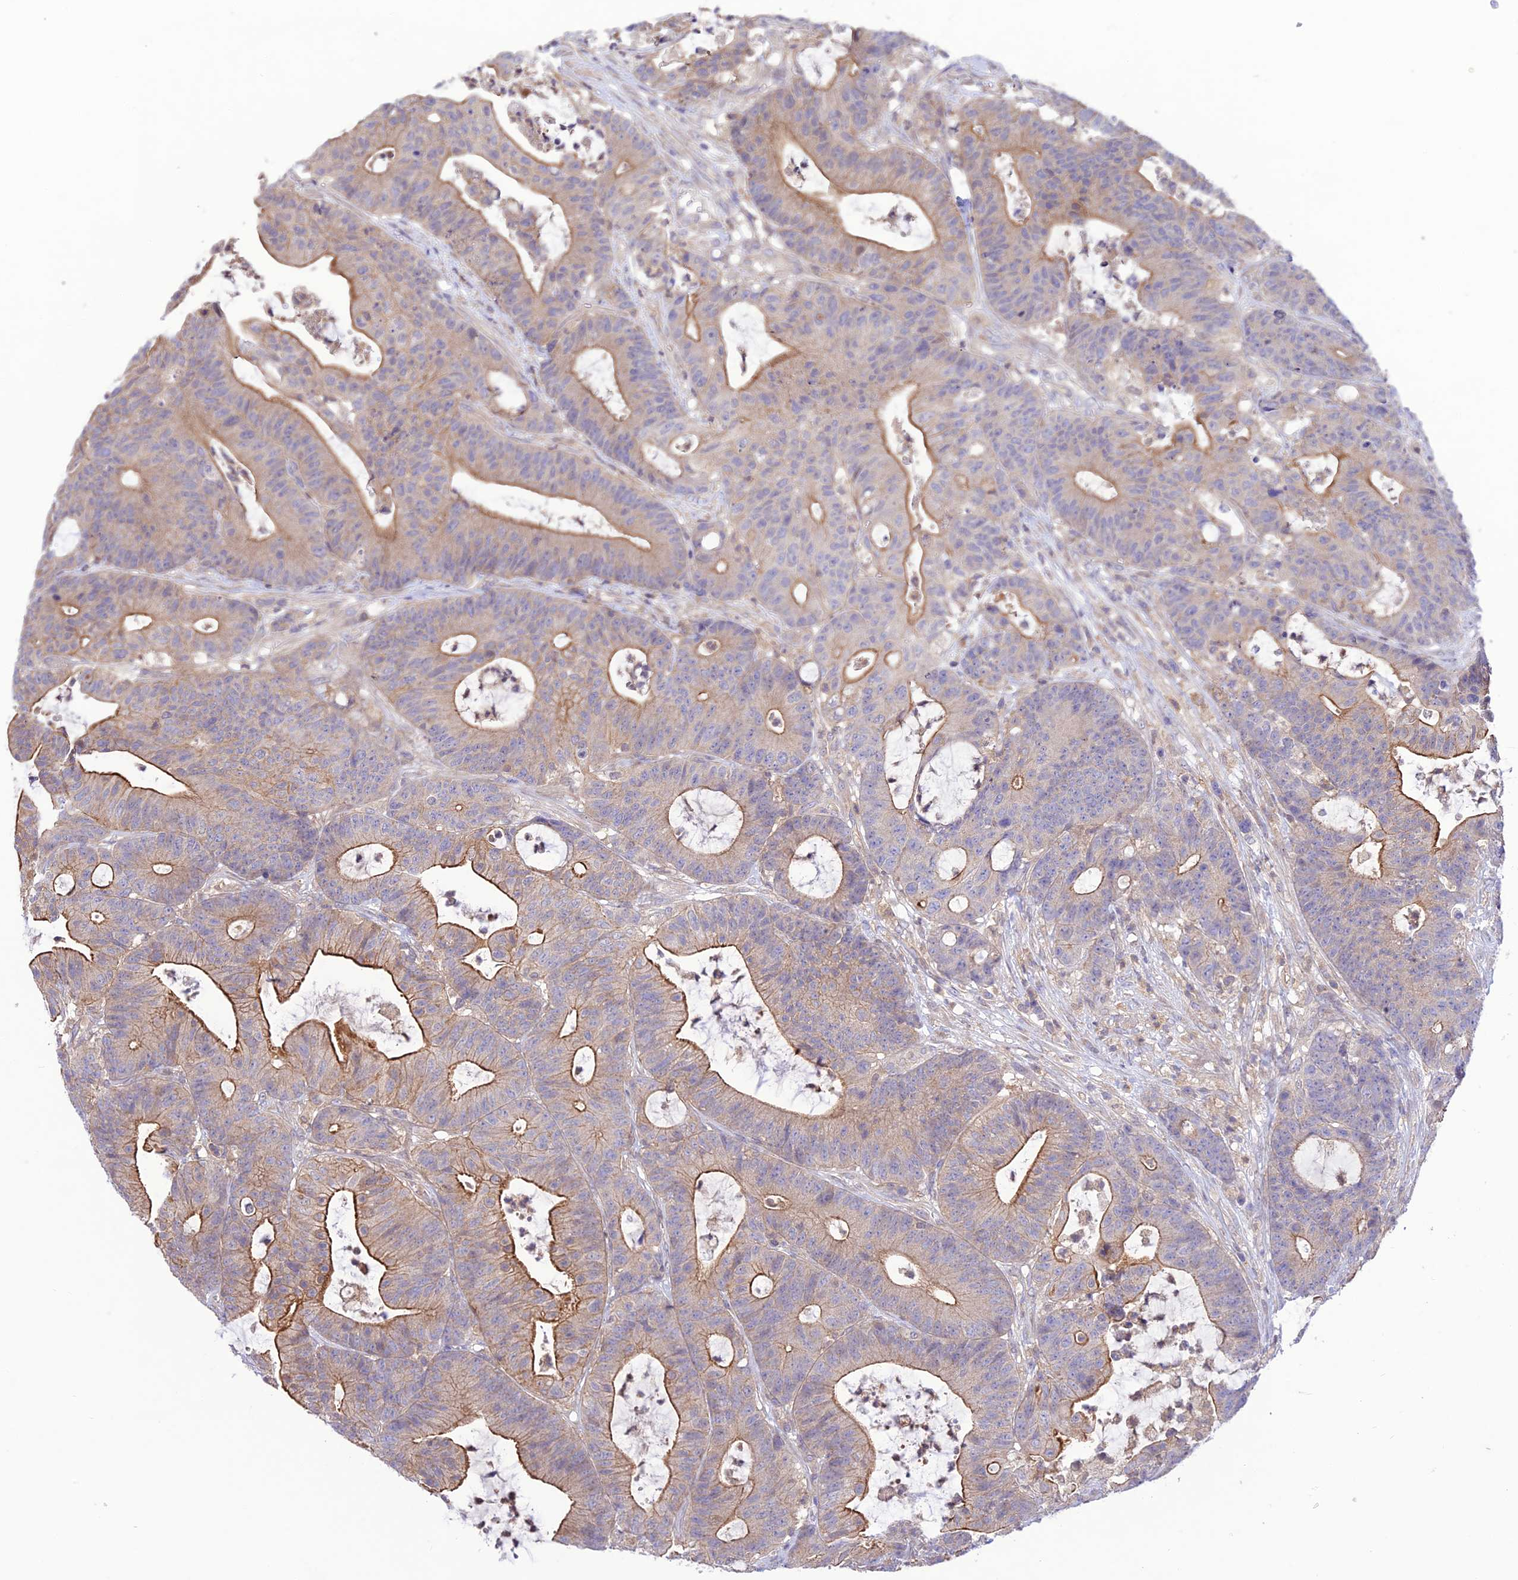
{"staining": {"intensity": "weak", "quantity": "25%-75%", "location": "cytoplasmic/membranous"}, "tissue": "colorectal cancer", "cell_type": "Tumor cells", "image_type": "cancer", "snomed": [{"axis": "morphology", "description": "Adenocarcinoma, NOS"}, {"axis": "topography", "description": "Colon"}], "caption": "Immunohistochemistry (IHC) micrograph of human colorectal cancer (adenocarcinoma) stained for a protein (brown), which demonstrates low levels of weak cytoplasmic/membranous positivity in about 25%-75% of tumor cells.", "gene": "FCHSD1", "patient": {"sex": "female", "age": 84}}